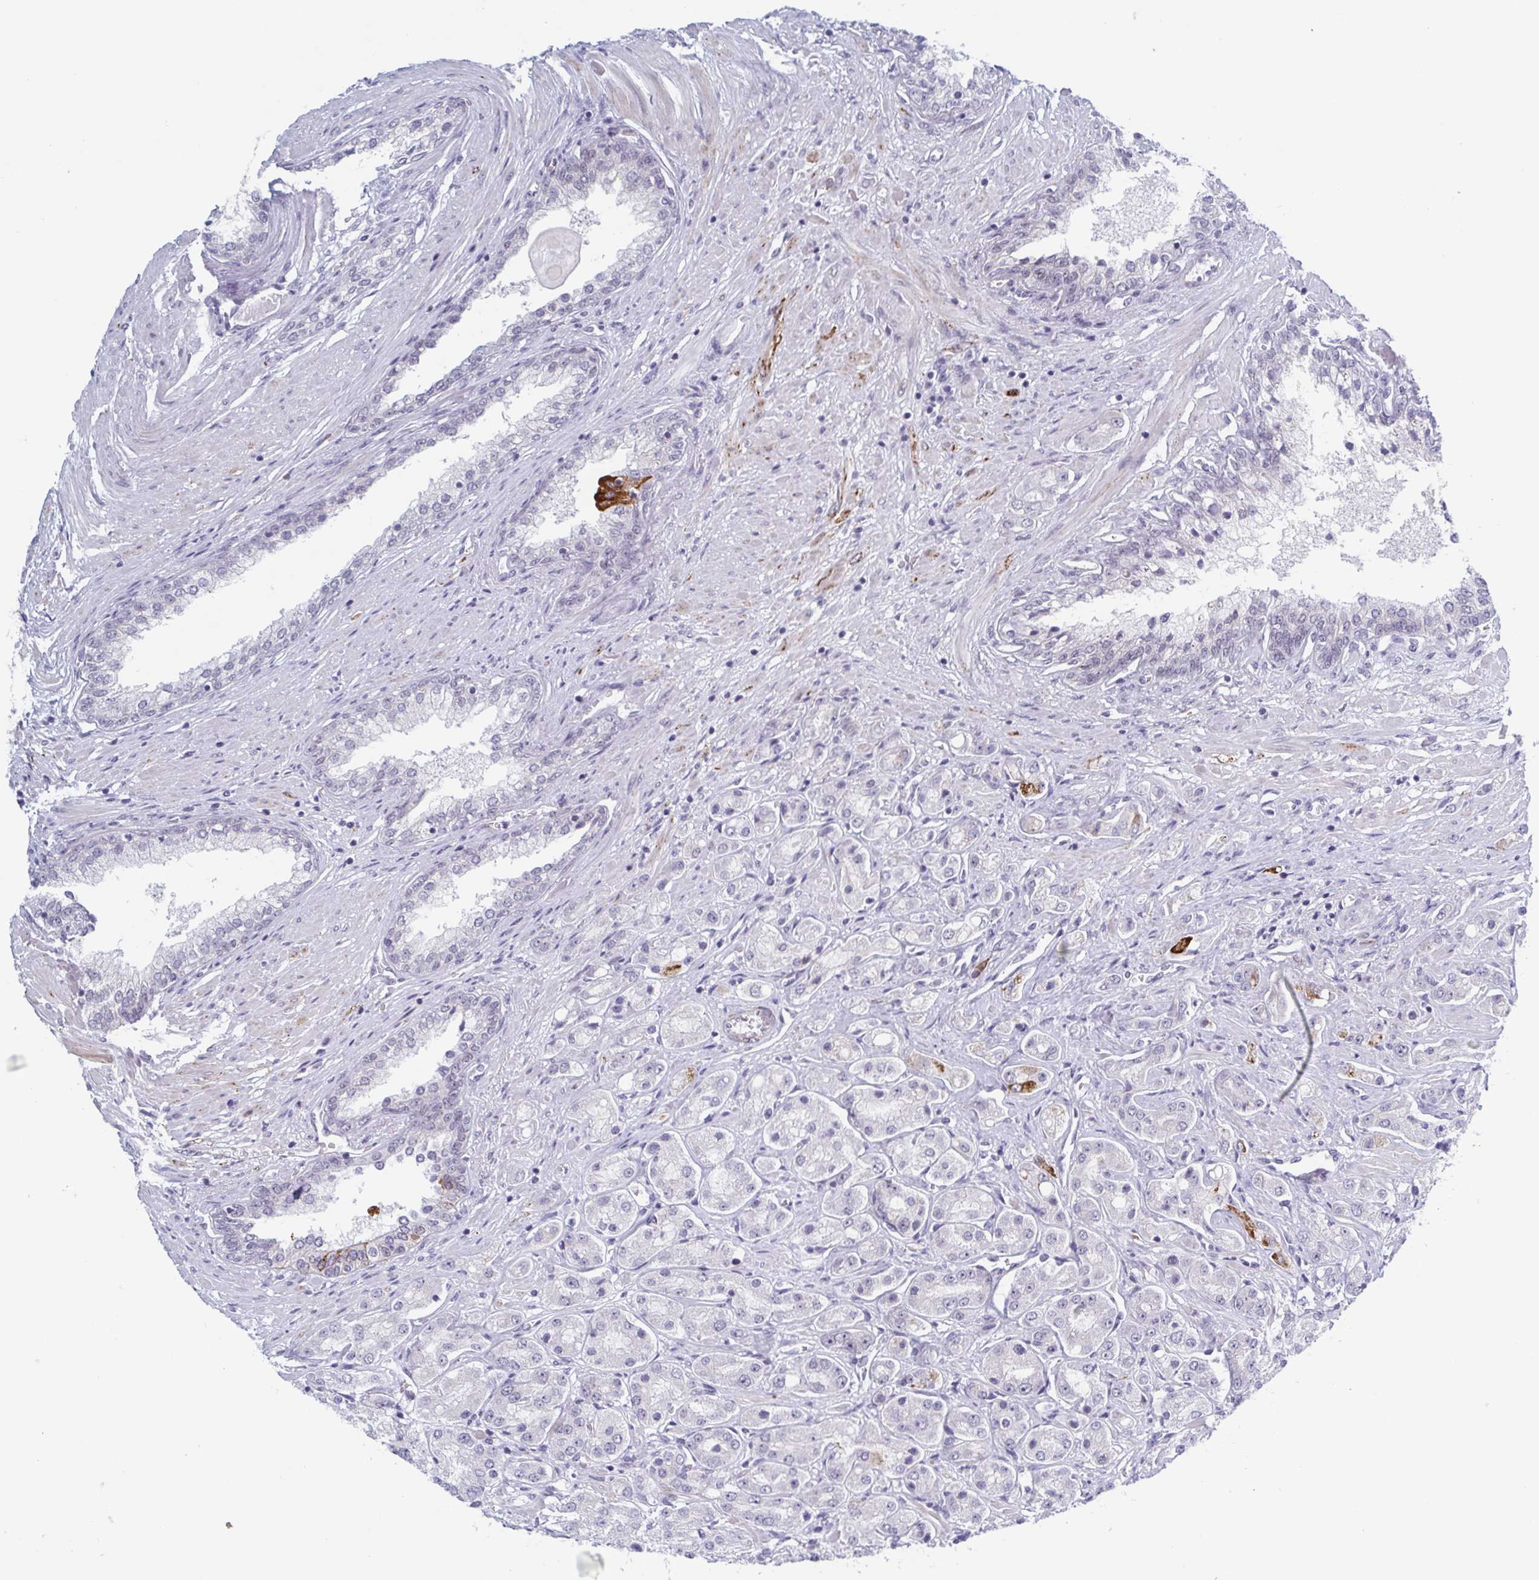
{"staining": {"intensity": "negative", "quantity": "none", "location": "none"}, "tissue": "prostate cancer", "cell_type": "Tumor cells", "image_type": "cancer", "snomed": [{"axis": "morphology", "description": "Adenocarcinoma, High grade"}, {"axis": "topography", "description": "Prostate"}], "caption": "High power microscopy photomicrograph of an immunohistochemistry (IHC) micrograph of prostate cancer, revealing no significant staining in tumor cells.", "gene": "ZFP64", "patient": {"sex": "male", "age": 67}}